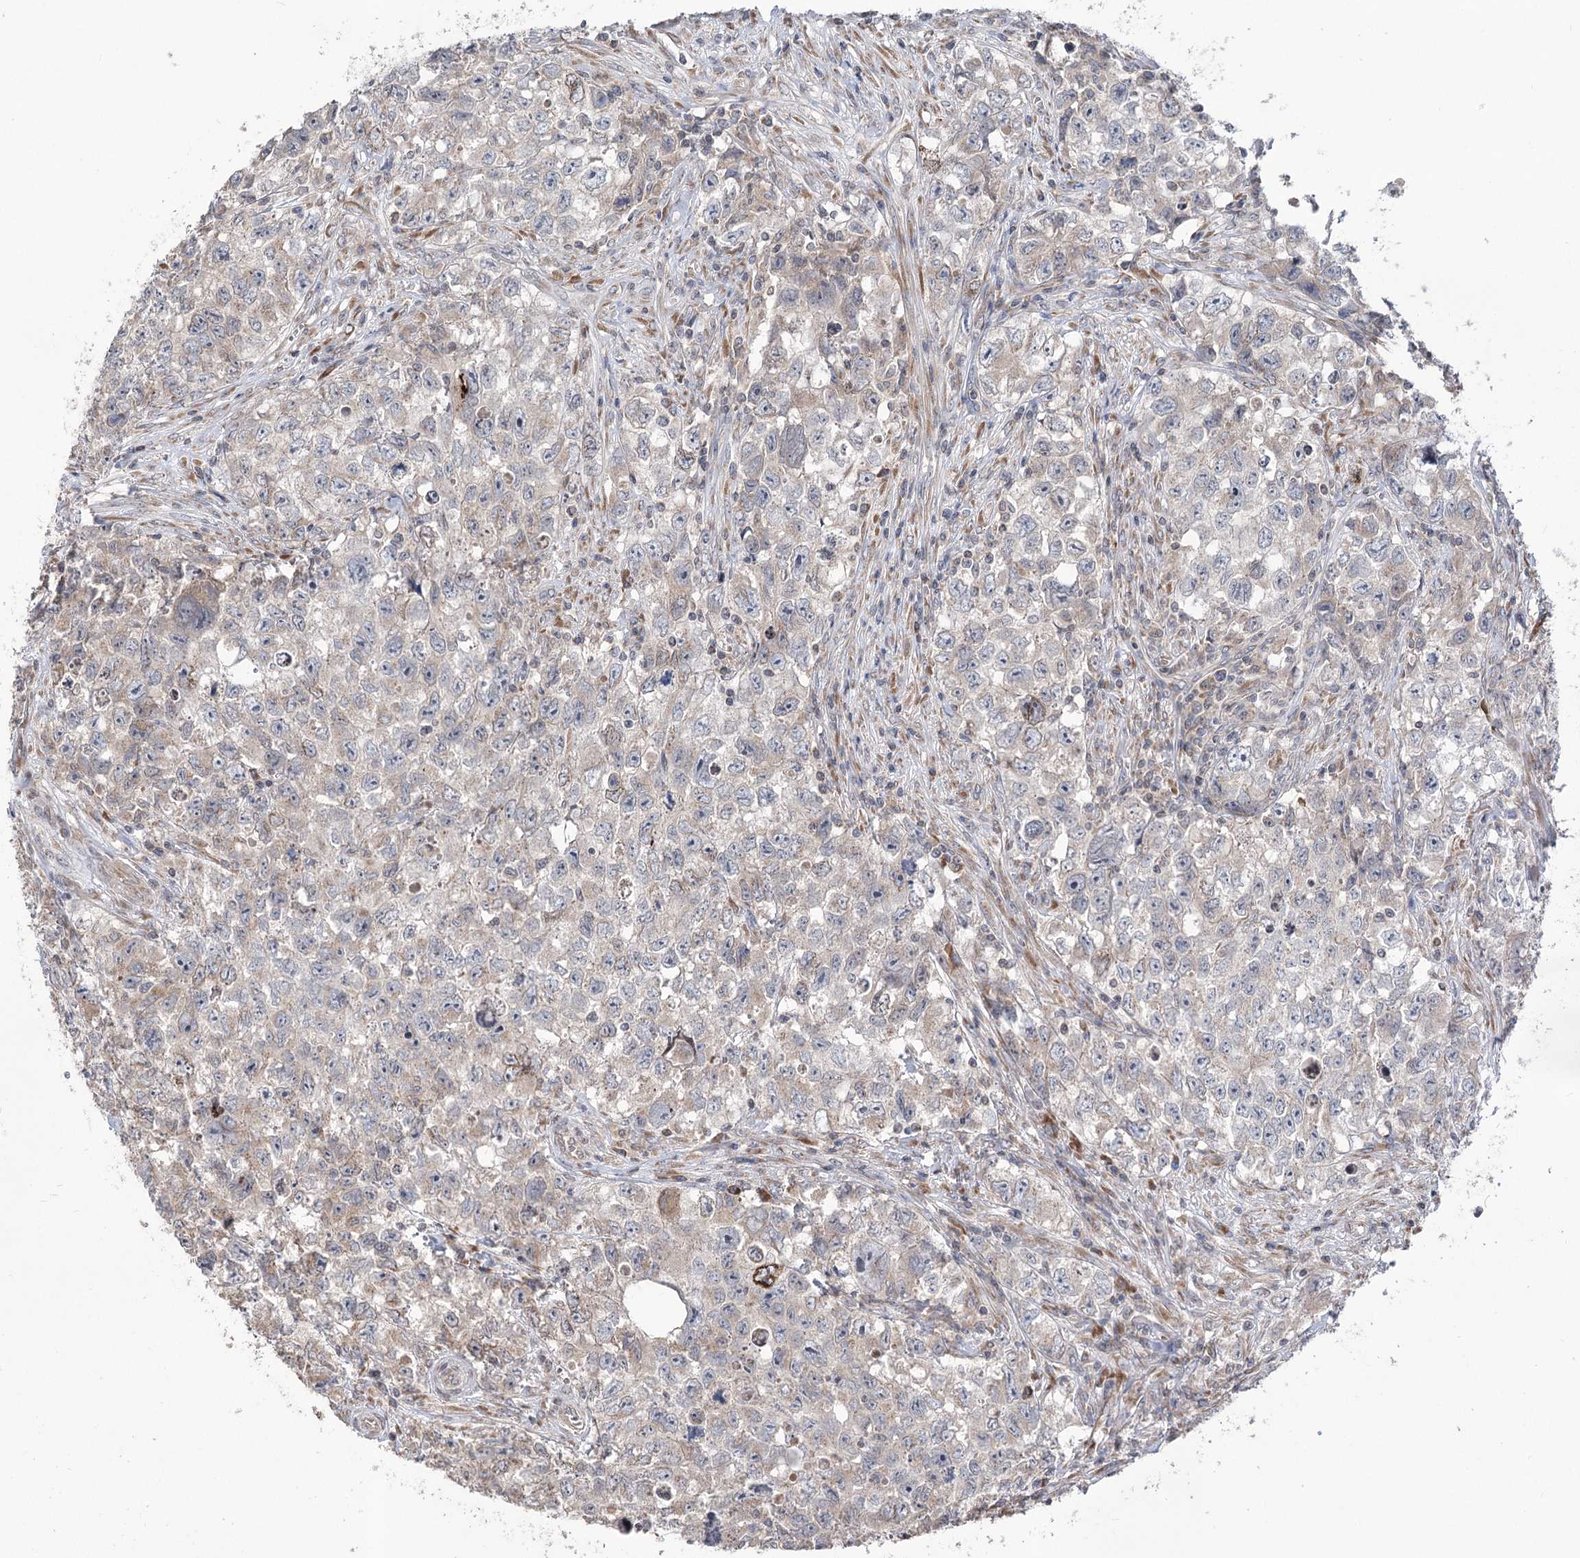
{"staining": {"intensity": "negative", "quantity": "none", "location": "none"}, "tissue": "testis cancer", "cell_type": "Tumor cells", "image_type": "cancer", "snomed": [{"axis": "morphology", "description": "Seminoma, NOS"}, {"axis": "morphology", "description": "Carcinoma, Embryonal, NOS"}, {"axis": "topography", "description": "Testis"}], "caption": "Tumor cells are negative for brown protein staining in seminoma (testis). Nuclei are stained in blue.", "gene": "STT3B", "patient": {"sex": "male", "age": 43}}